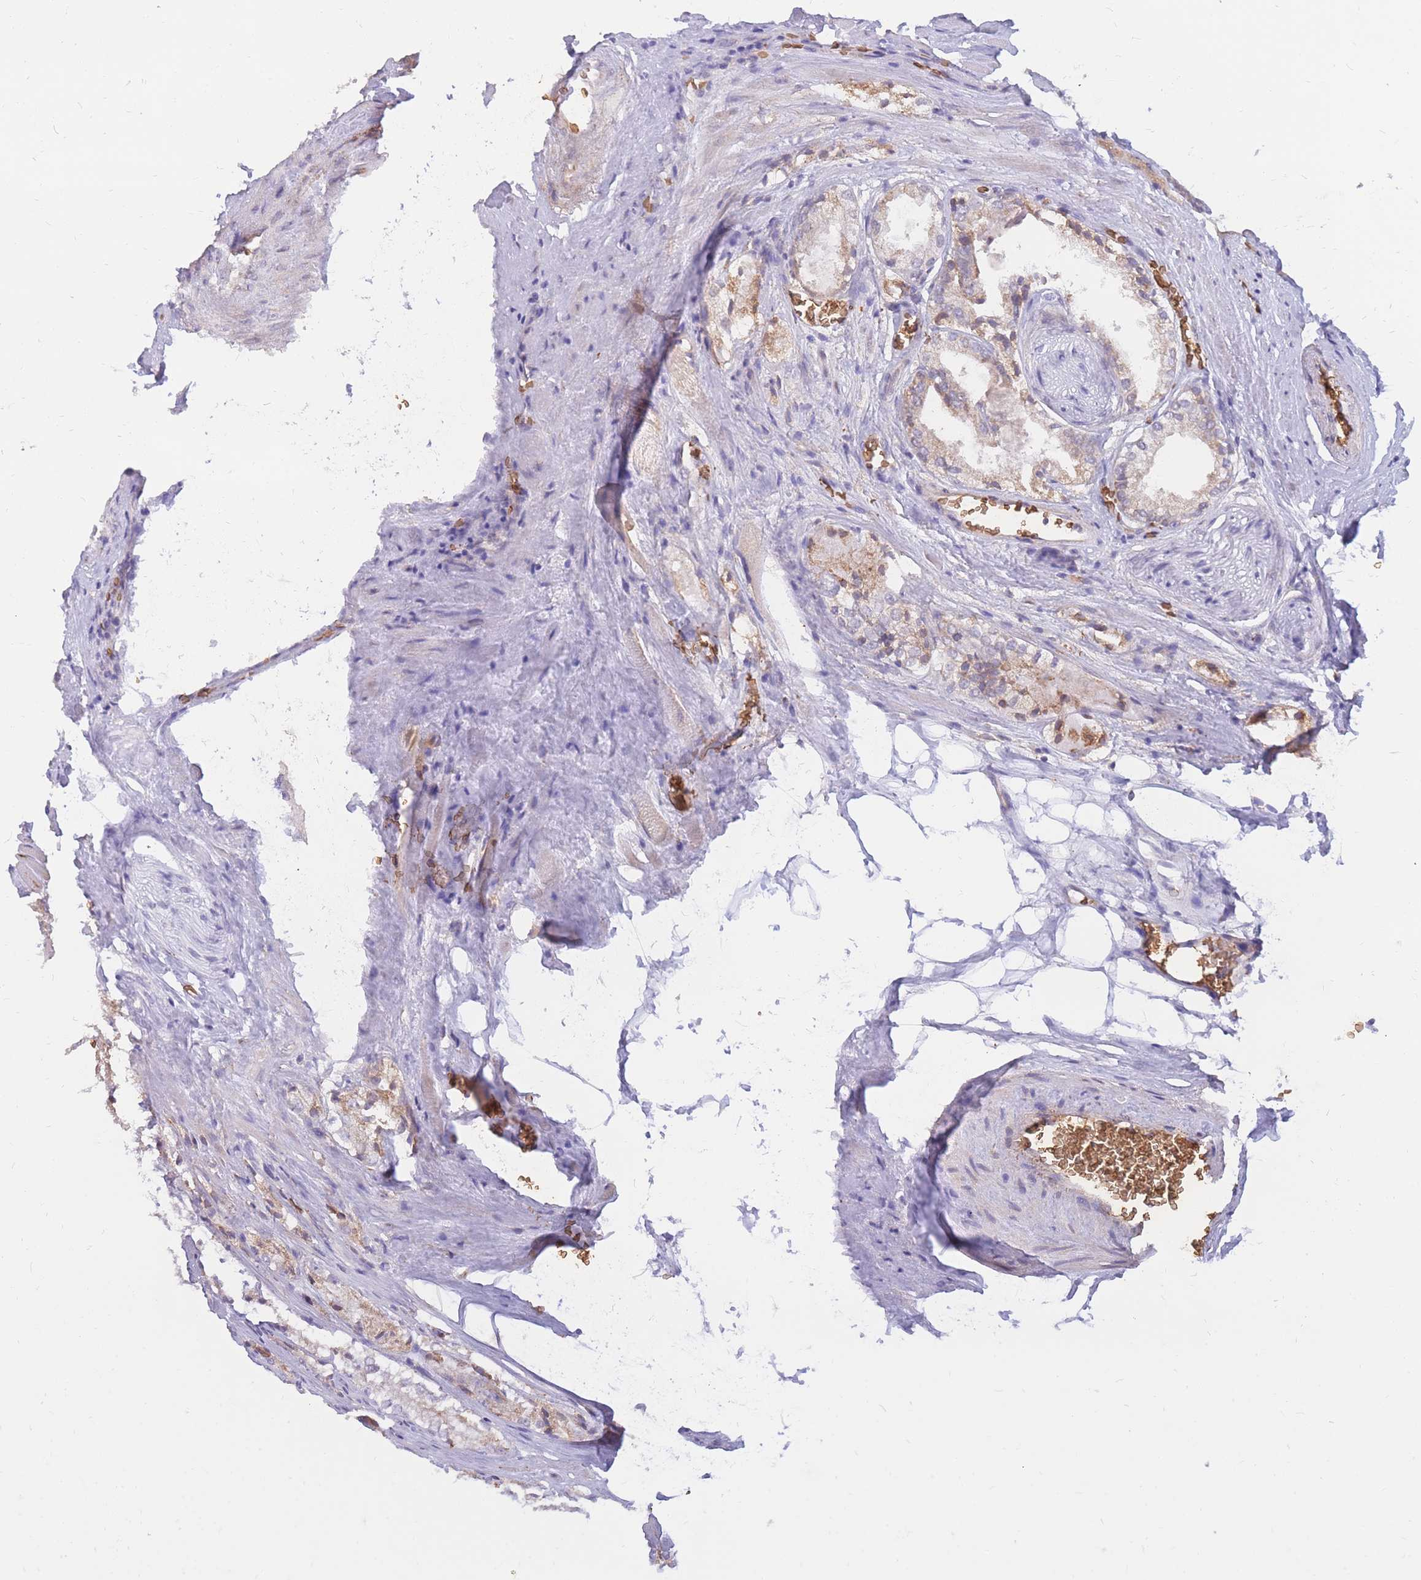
{"staining": {"intensity": "weak", "quantity": "<25%", "location": "cytoplasmic/membranous"}, "tissue": "prostate cancer", "cell_type": "Tumor cells", "image_type": "cancer", "snomed": [{"axis": "morphology", "description": "Adenocarcinoma, Low grade"}, {"axis": "topography", "description": "Prostate"}], "caption": "IHC image of human prostate cancer (adenocarcinoma (low-grade)) stained for a protein (brown), which displays no positivity in tumor cells. (DAB (3,3'-diaminobenzidine) immunohistochemistry (IHC) with hematoxylin counter stain).", "gene": "ATP10D", "patient": {"sex": "male", "age": 67}}